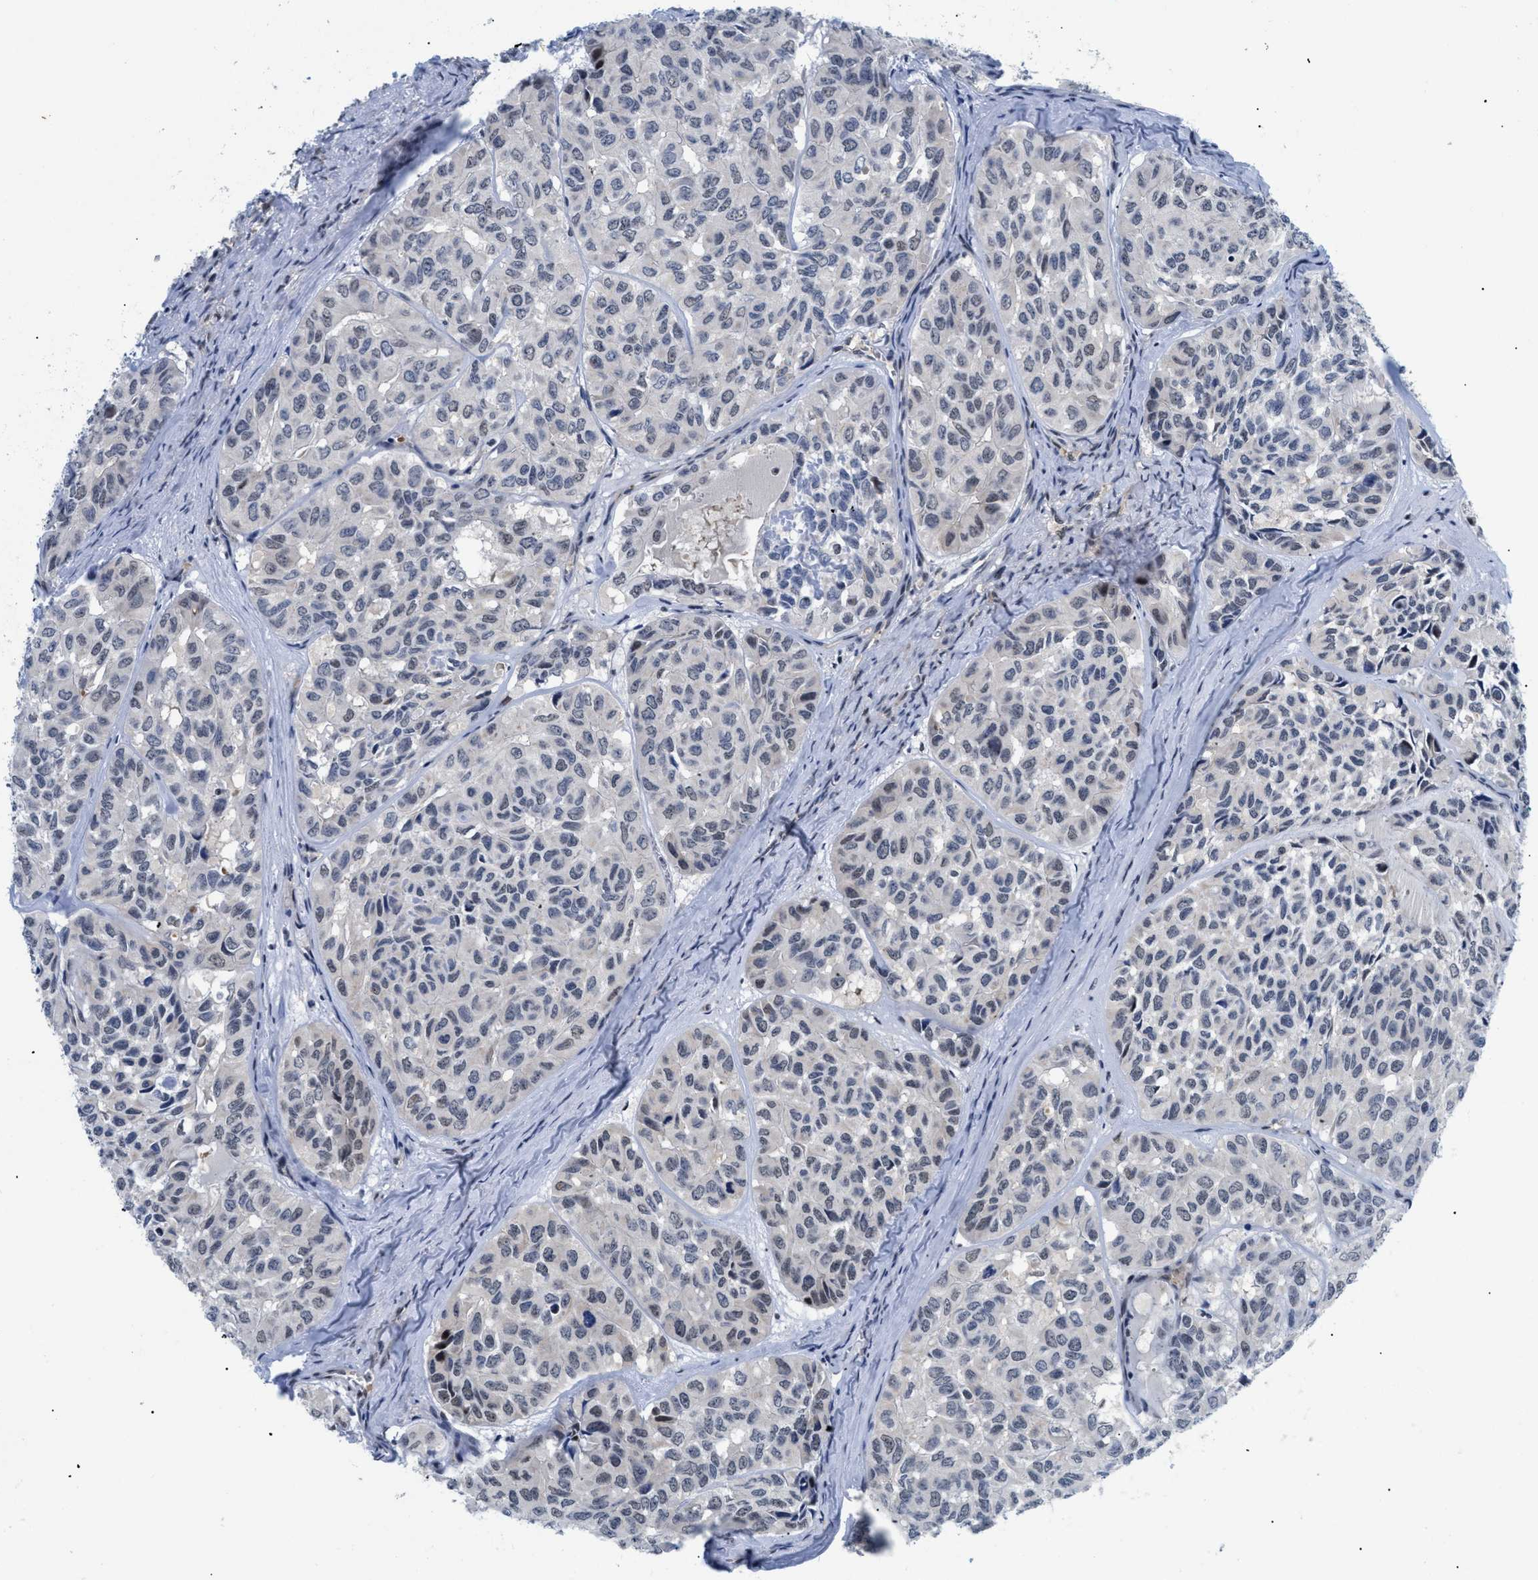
{"staining": {"intensity": "weak", "quantity": "<25%", "location": "nuclear"}, "tissue": "head and neck cancer", "cell_type": "Tumor cells", "image_type": "cancer", "snomed": [{"axis": "morphology", "description": "Adenocarcinoma, NOS"}, {"axis": "topography", "description": "Salivary gland, NOS"}, {"axis": "topography", "description": "Head-Neck"}], "caption": "Immunohistochemistry of human head and neck cancer (adenocarcinoma) exhibits no expression in tumor cells.", "gene": "SLC29A2", "patient": {"sex": "female", "age": 76}}